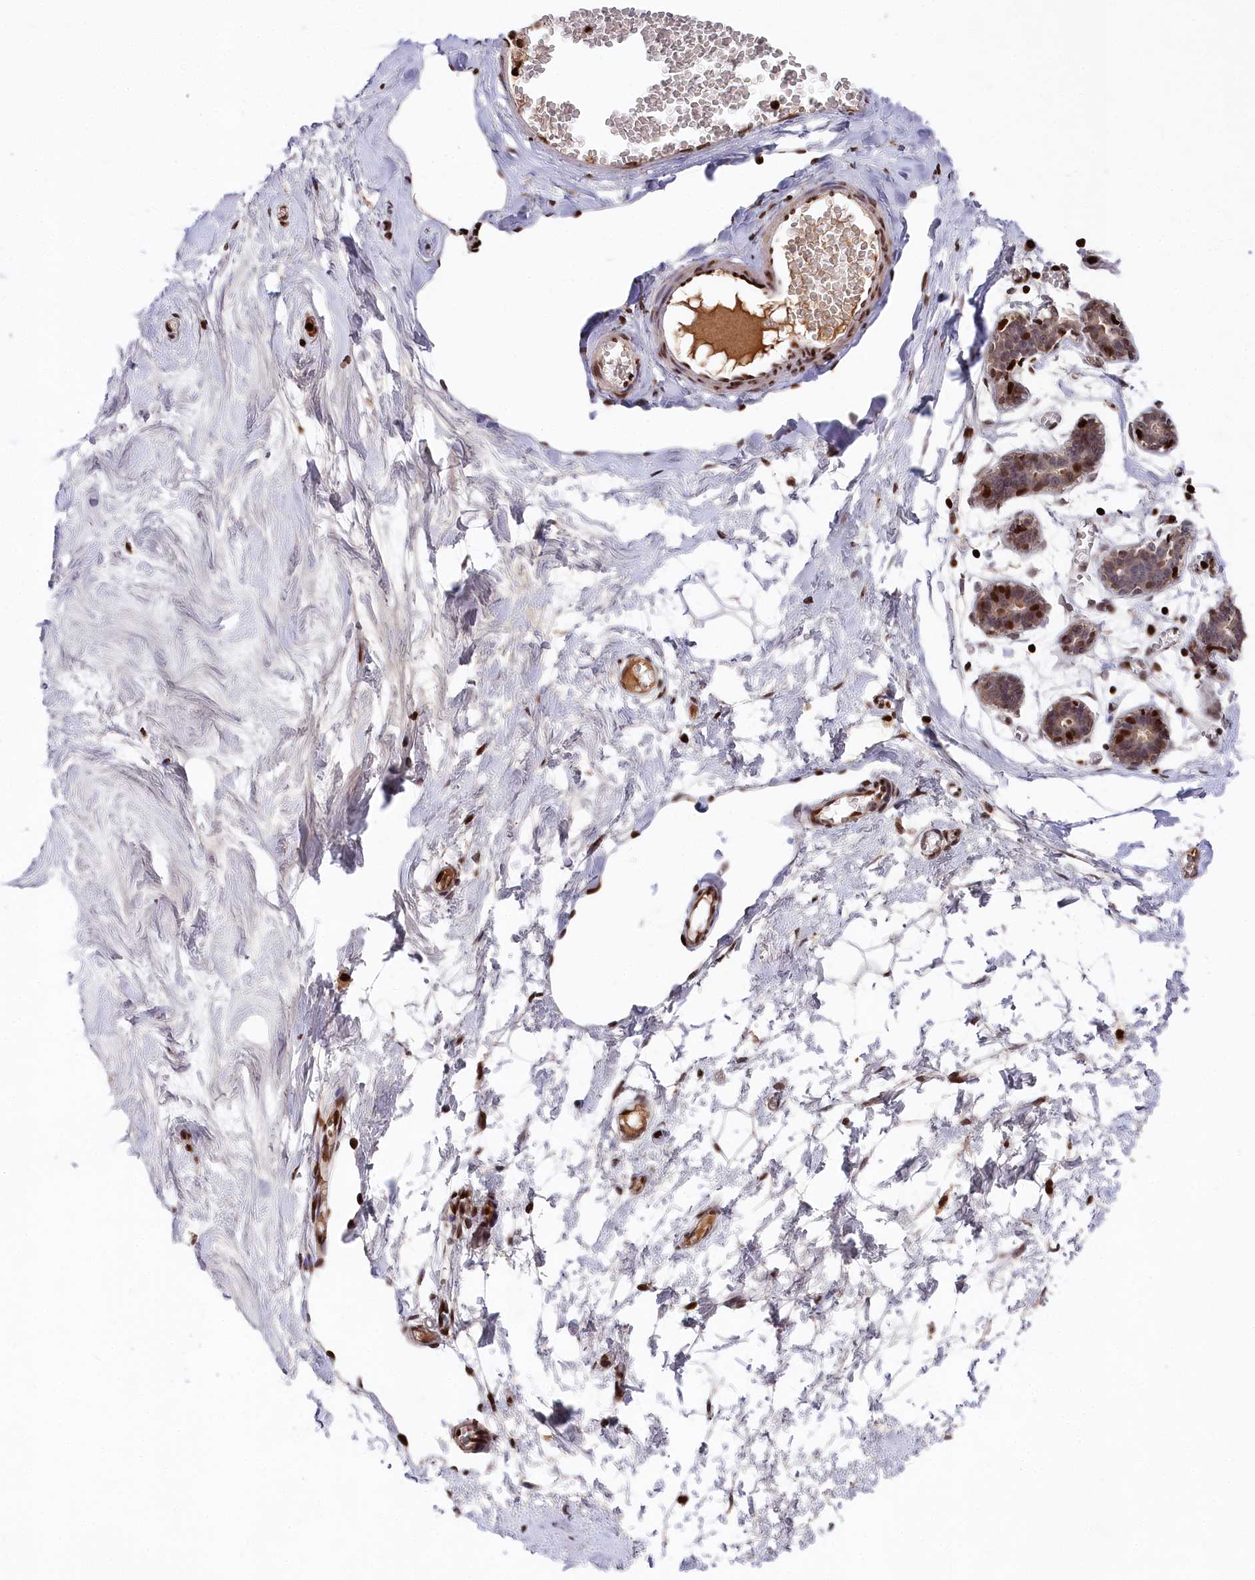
{"staining": {"intensity": "strong", "quantity": ">75%", "location": "nuclear"}, "tissue": "breast", "cell_type": "Adipocytes", "image_type": "normal", "snomed": [{"axis": "morphology", "description": "Normal tissue, NOS"}, {"axis": "topography", "description": "Breast"}], "caption": "A brown stain labels strong nuclear positivity of a protein in adipocytes of unremarkable human breast.", "gene": "MCF2L2", "patient": {"sex": "female", "age": 27}}